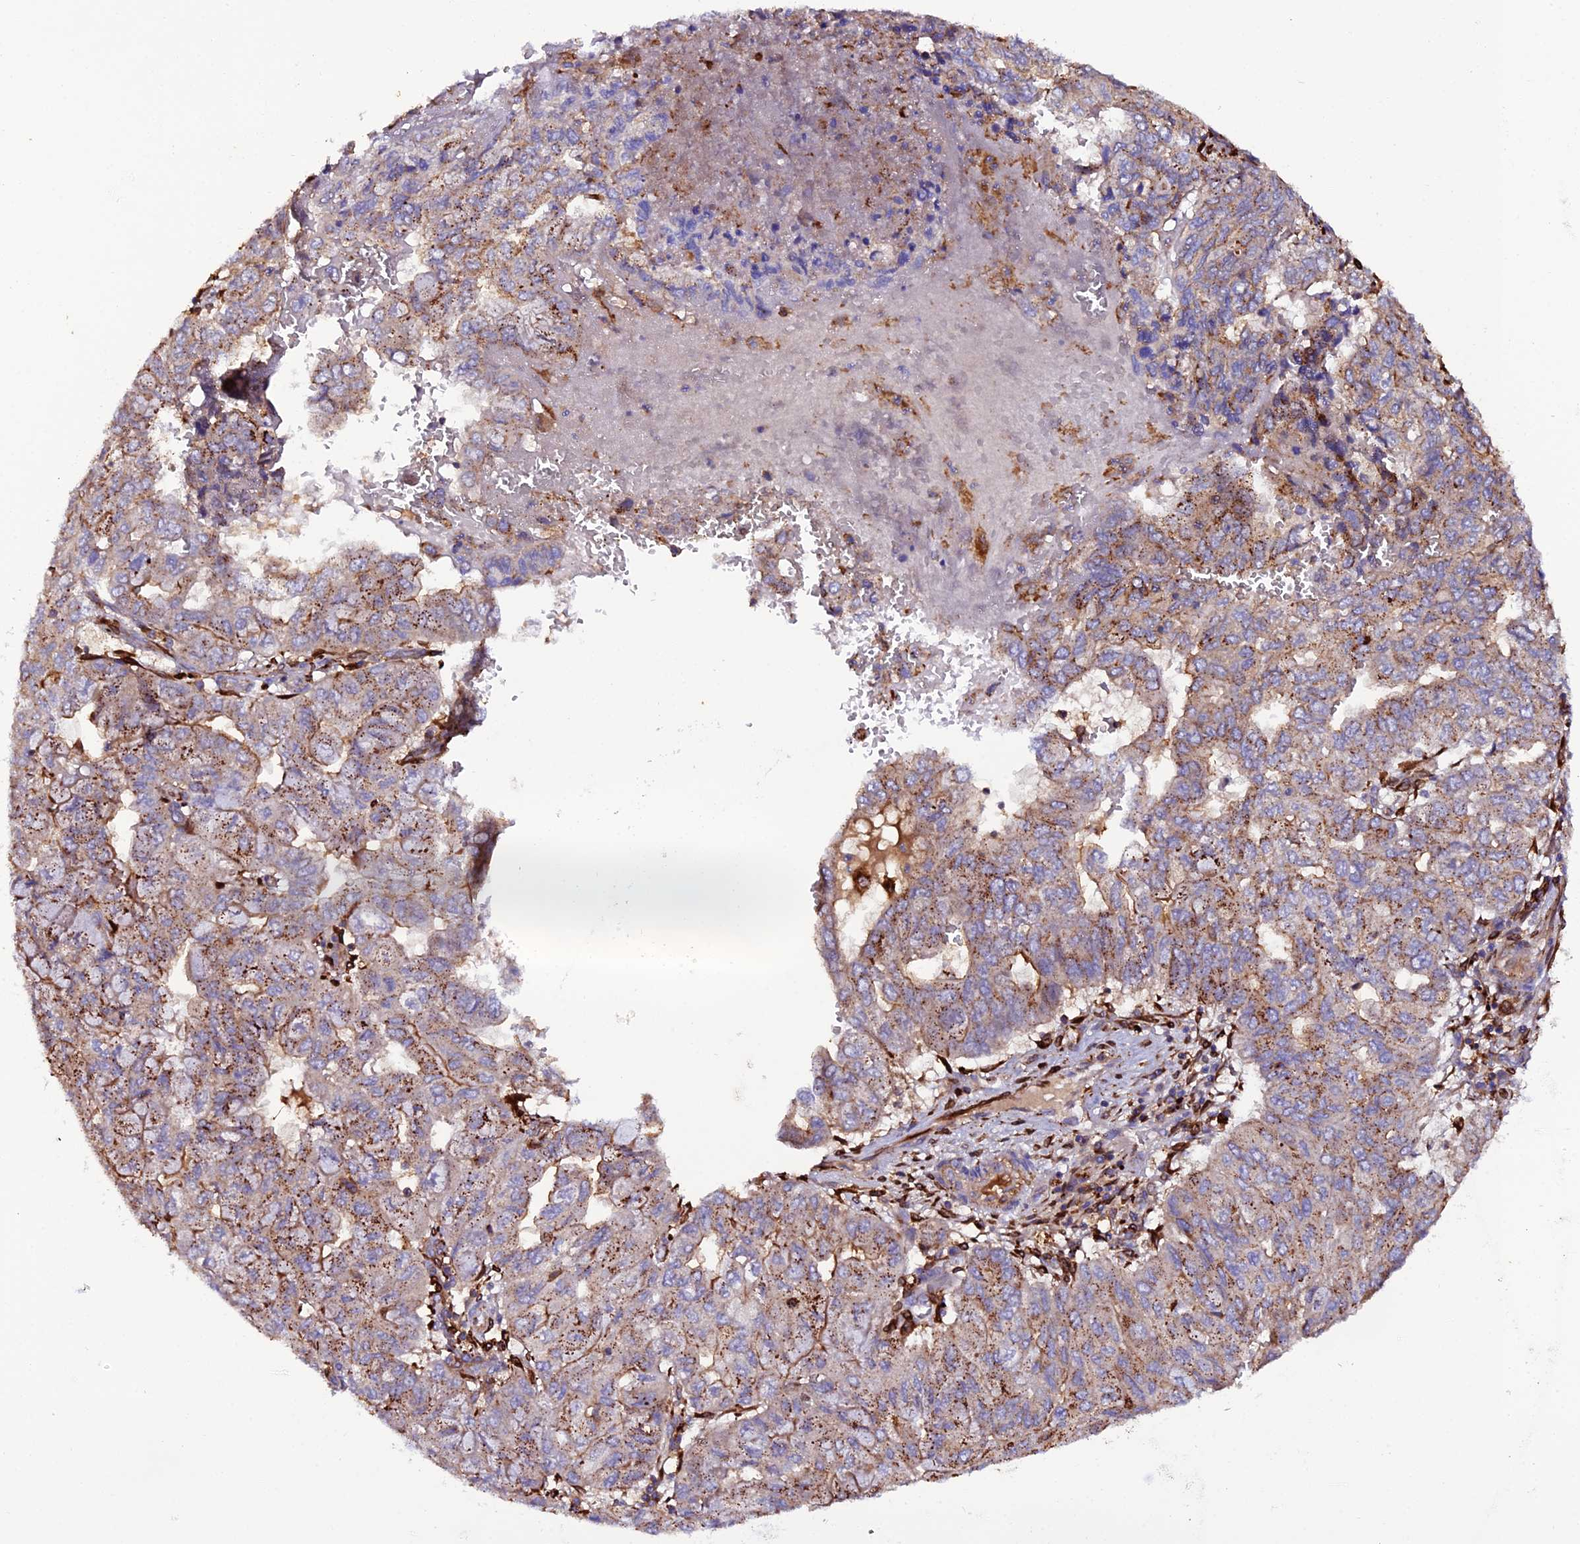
{"staining": {"intensity": "moderate", "quantity": ">75%", "location": "cytoplasmic/membranous"}, "tissue": "pancreatic cancer", "cell_type": "Tumor cells", "image_type": "cancer", "snomed": [{"axis": "morphology", "description": "Adenocarcinoma, NOS"}, {"axis": "topography", "description": "Pancreas"}], "caption": "Tumor cells exhibit medium levels of moderate cytoplasmic/membranous expression in approximately >75% of cells in human pancreatic cancer (adenocarcinoma). (Stains: DAB in brown, nuclei in blue, Microscopy: brightfield microscopy at high magnification).", "gene": "TRPV2", "patient": {"sex": "male", "age": 51}}